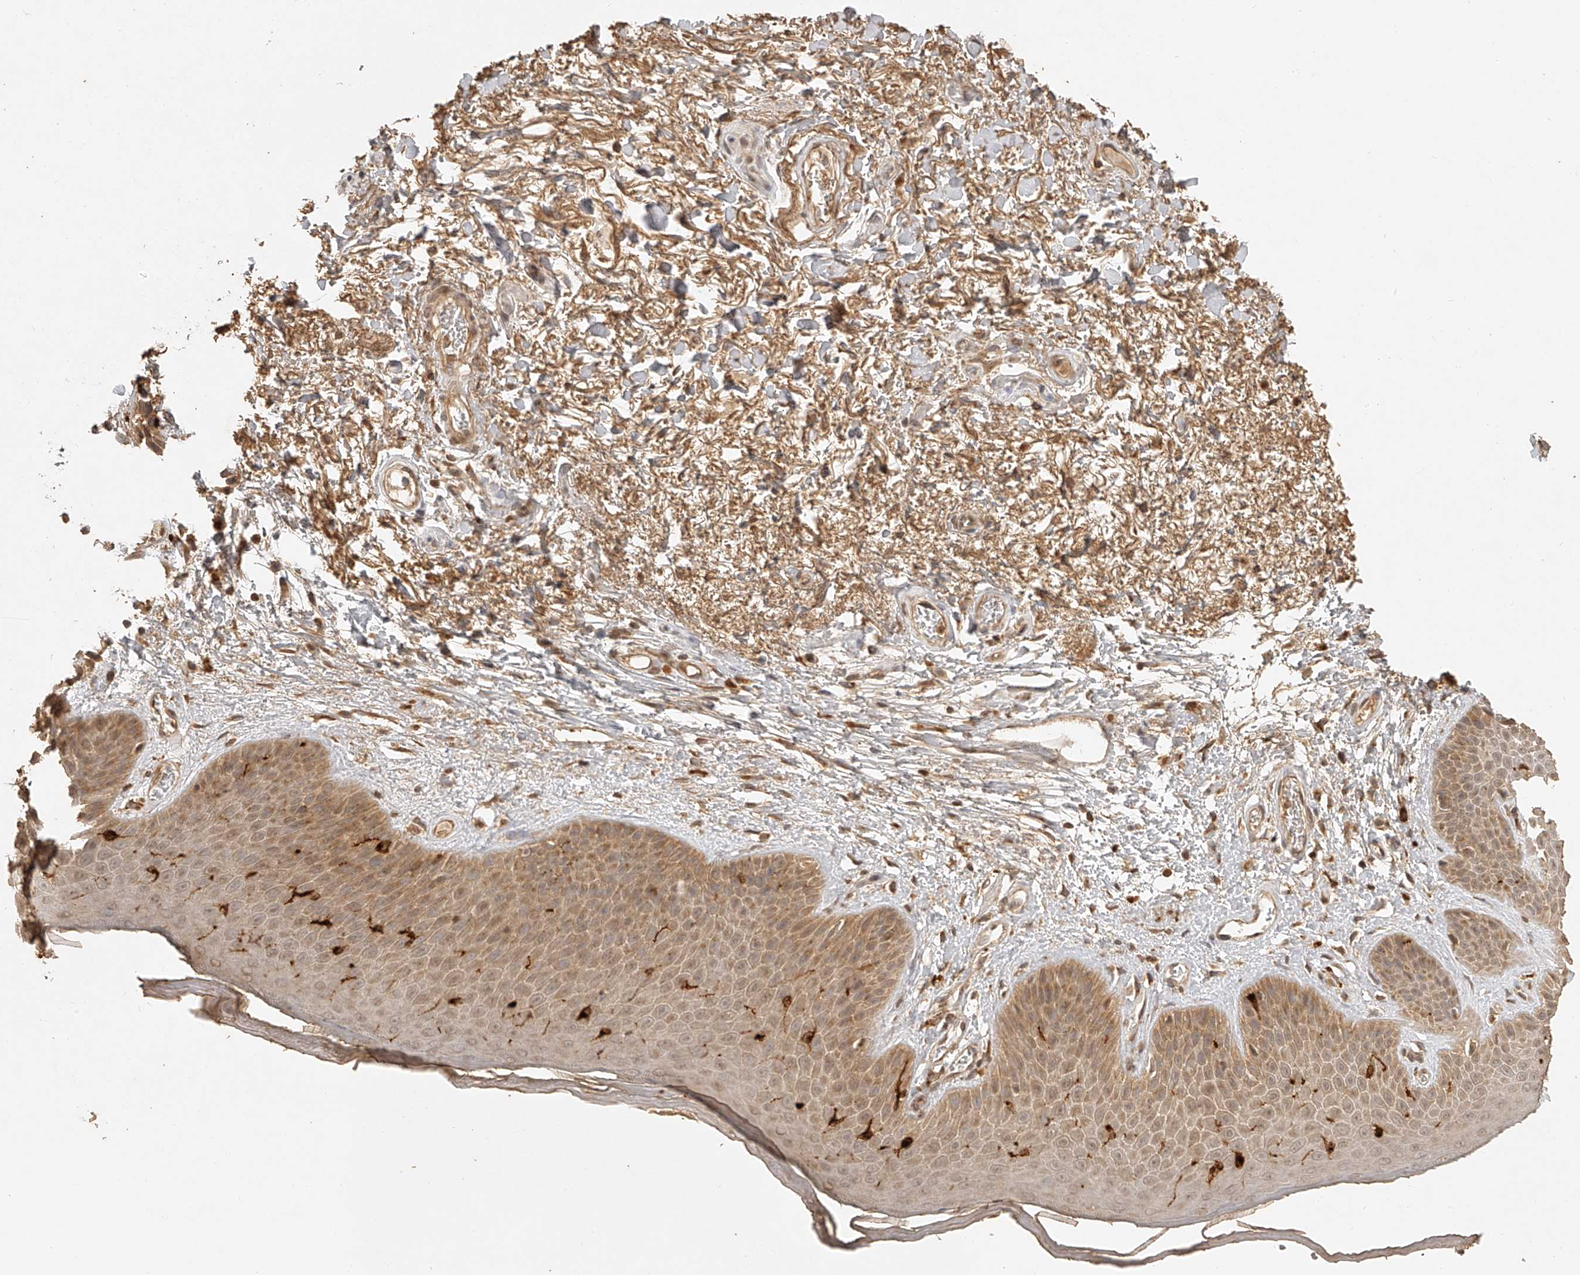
{"staining": {"intensity": "moderate", "quantity": "25%-75%", "location": "cytoplasmic/membranous"}, "tissue": "skin", "cell_type": "Epidermal cells", "image_type": "normal", "snomed": [{"axis": "morphology", "description": "Normal tissue, NOS"}, {"axis": "topography", "description": "Anal"}], "caption": "Skin stained with immunohistochemistry exhibits moderate cytoplasmic/membranous positivity in approximately 25%-75% of epidermal cells. (DAB IHC, brown staining for protein, blue staining for nuclei).", "gene": "BCL2L11", "patient": {"sex": "male", "age": 74}}